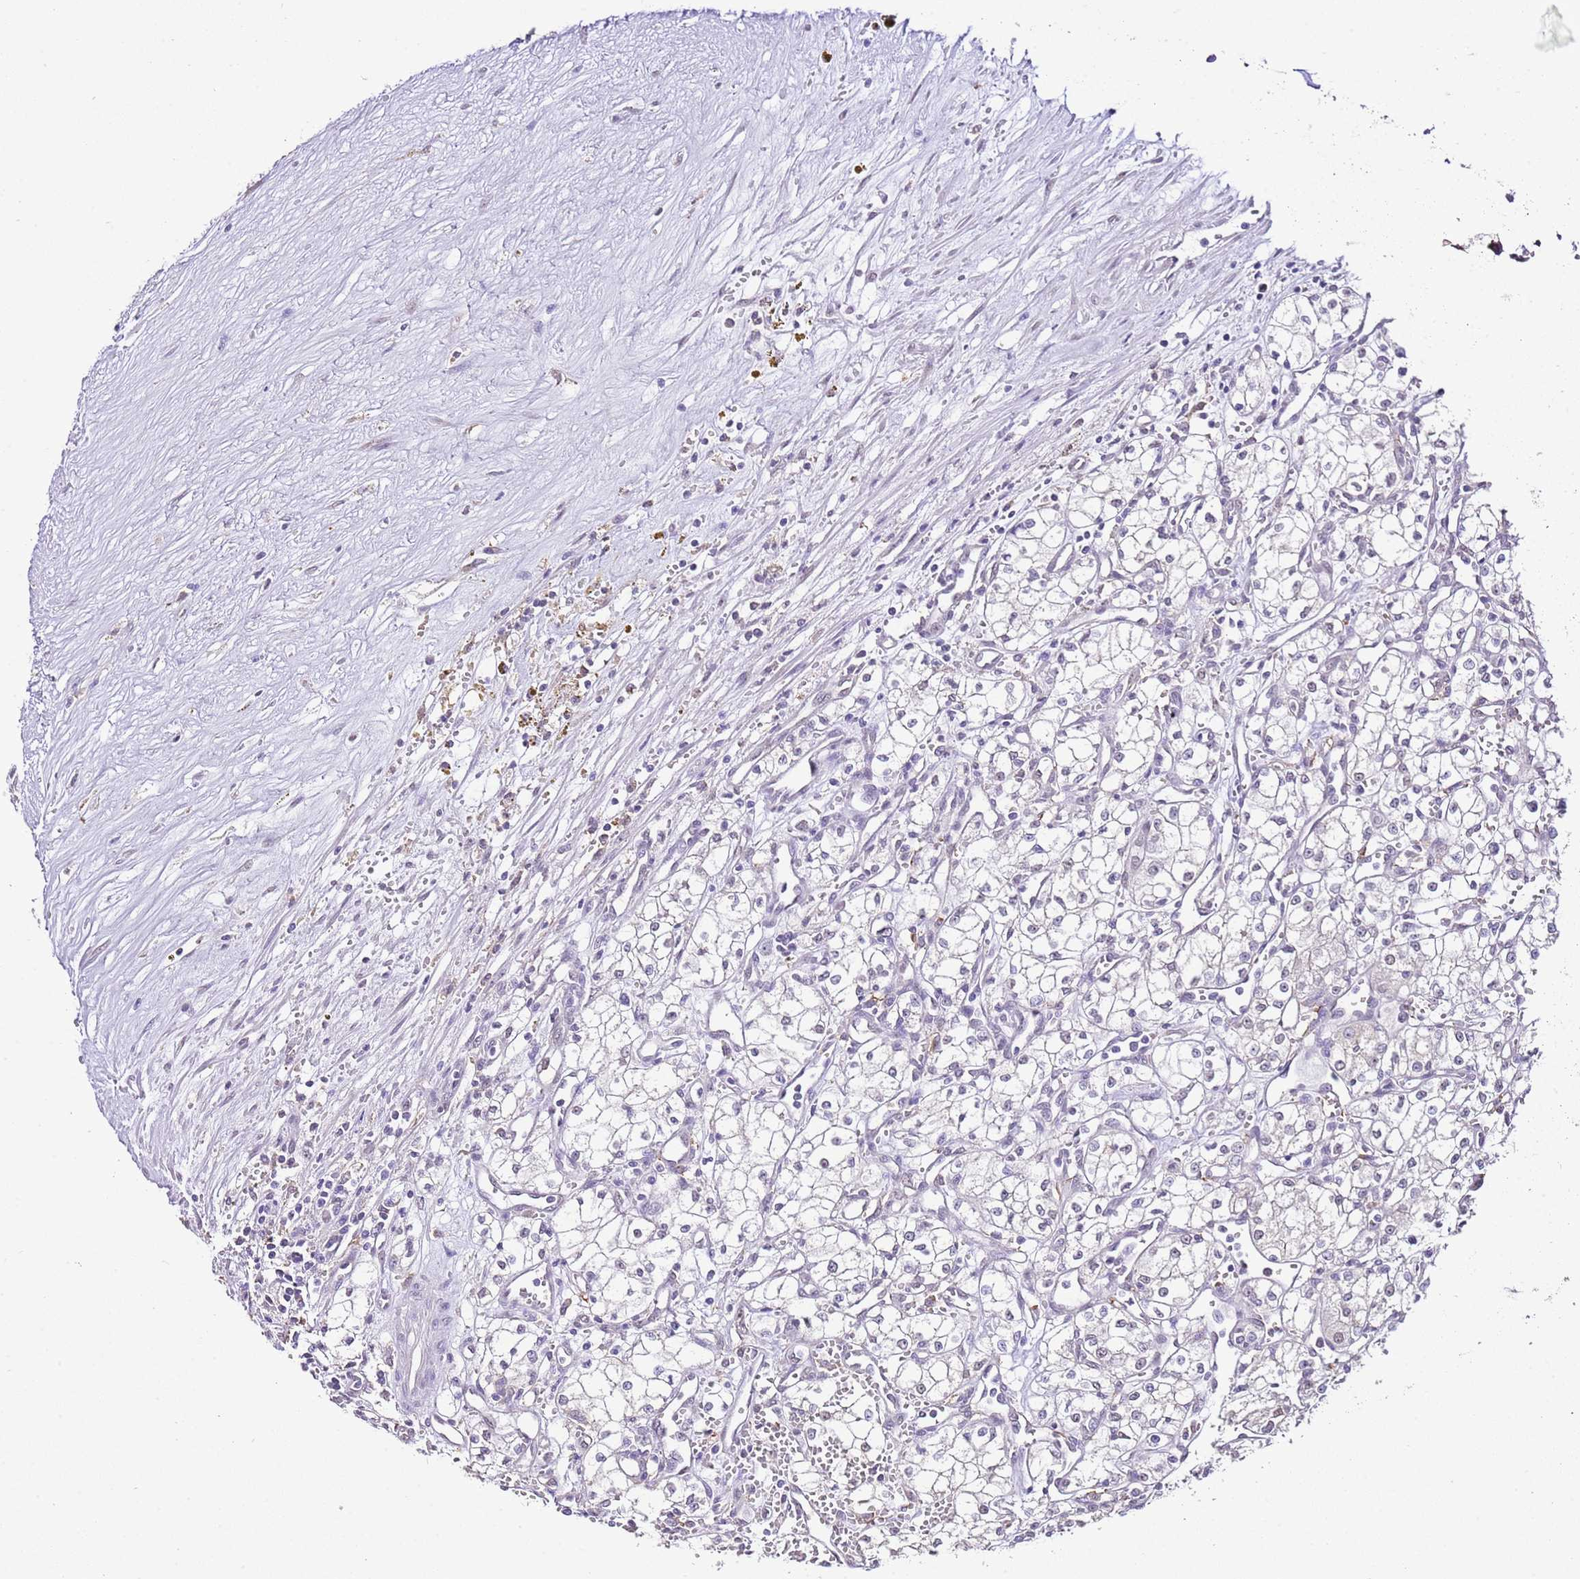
{"staining": {"intensity": "weak", "quantity": ">75%", "location": "nuclear"}, "tissue": "renal cancer", "cell_type": "Tumor cells", "image_type": "cancer", "snomed": [{"axis": "morphology", "description": "Adenocarcinoma, NOS"}, {"axis": "topography", "description": "Kidney"}], "caption": "Renal adenocarcinoma stained with immunohistochemistry (IHC) exhibits weak nuclear staining in approximately >75% of tumor cells.", "gene": "IZUMO4", "patient": {"sex": "male", "age": 59}}